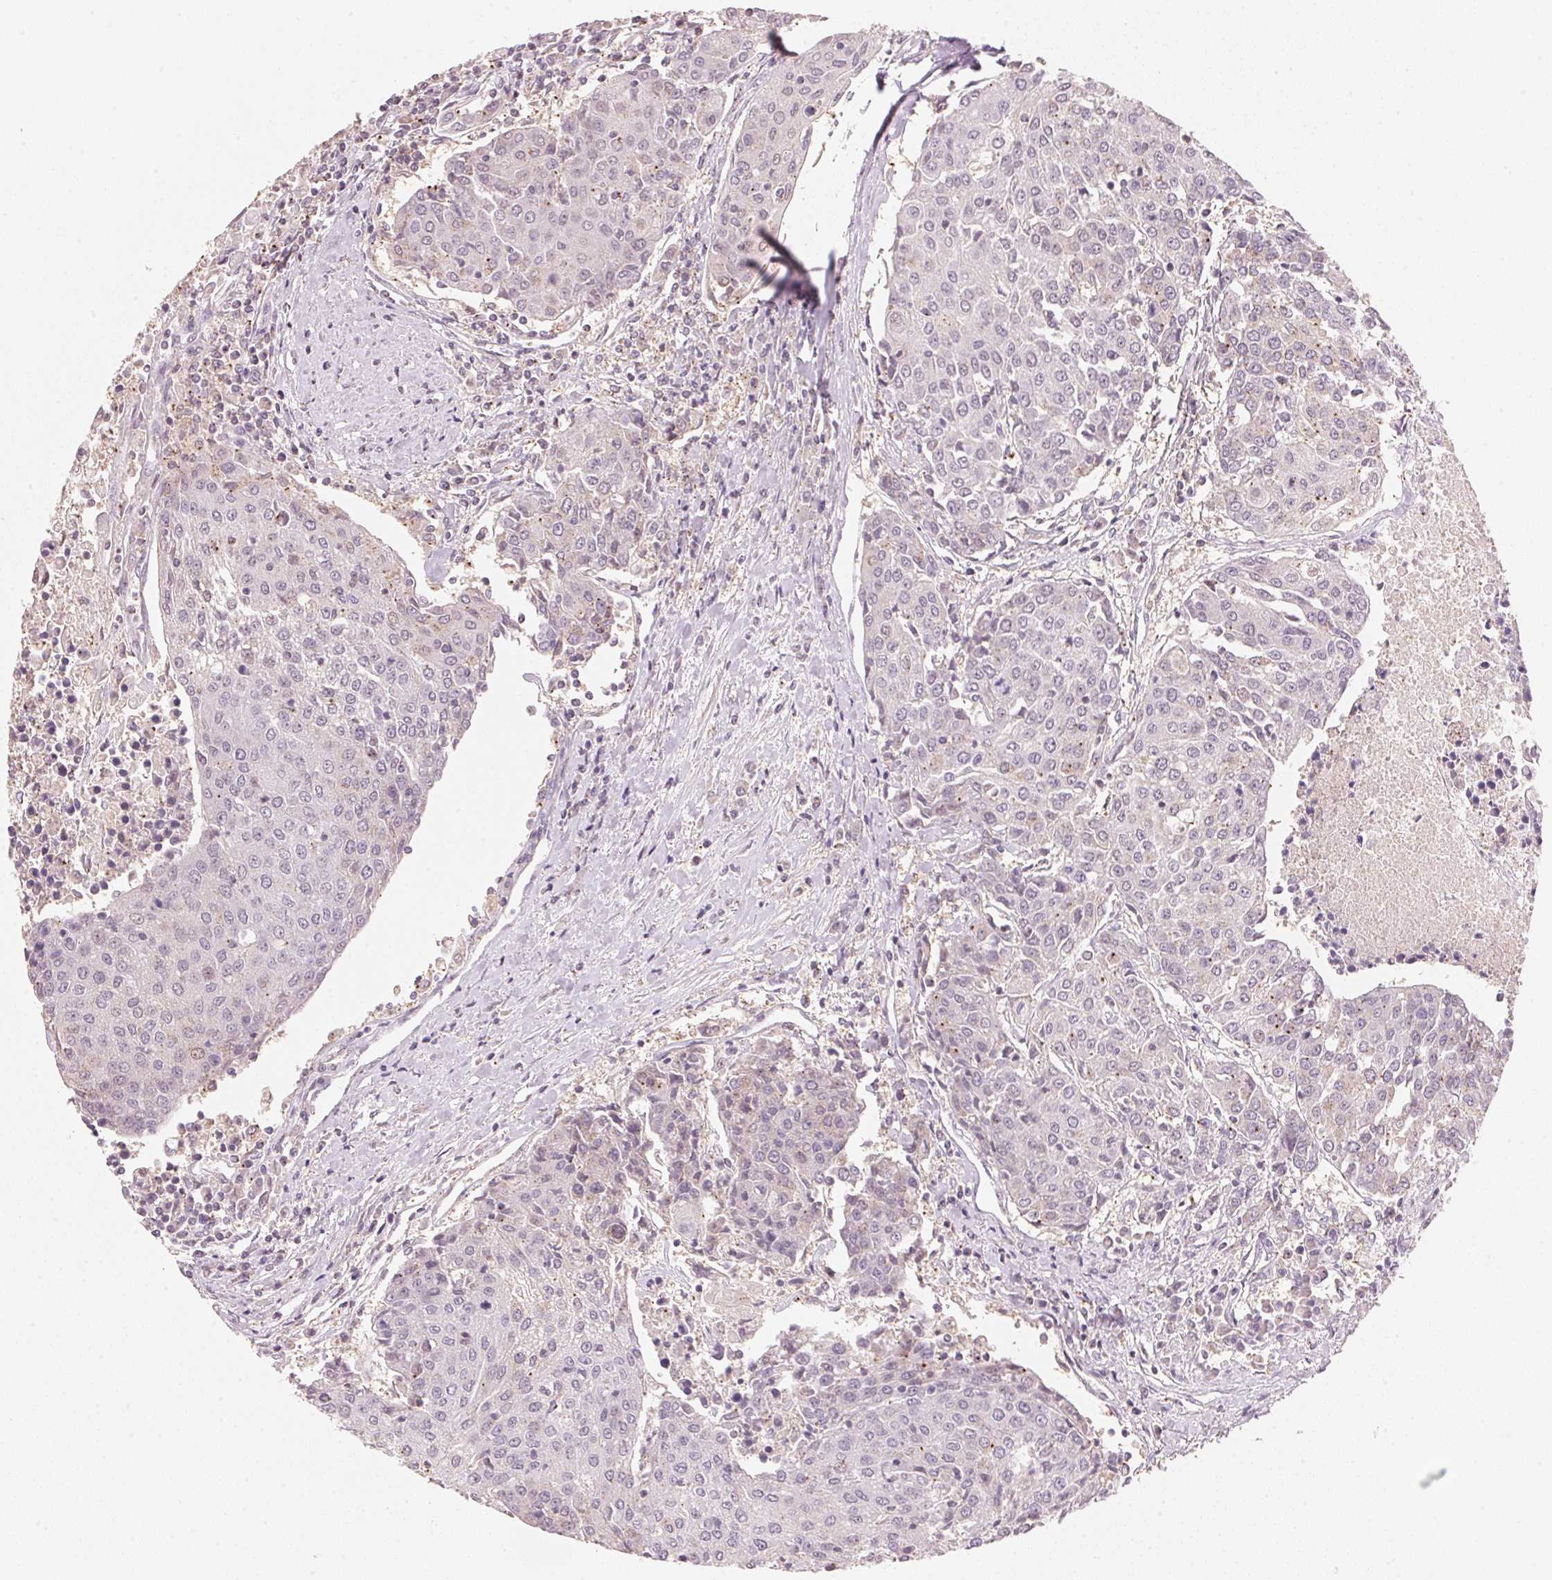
{"staining": {"intensity": "negative", "quantity": "none", "location": "none"}, "tissue": "urothelial cancer", "cell_type": "Tumor cells", "image_type": "cancer", "snomed": [{"axis": "morphology", "description": "Urothelial carcinoma, High grade"}, {"axis": "topography", "description": "Urinary bladder"}], "caption": "IHC photomicrograph of high-grade urothelial carcinoma stained for a protein (brown), which exhibits no positivity in tumor cells.", "gene": "HOXB13", "patient": {"sex": "female", "age": 85}}